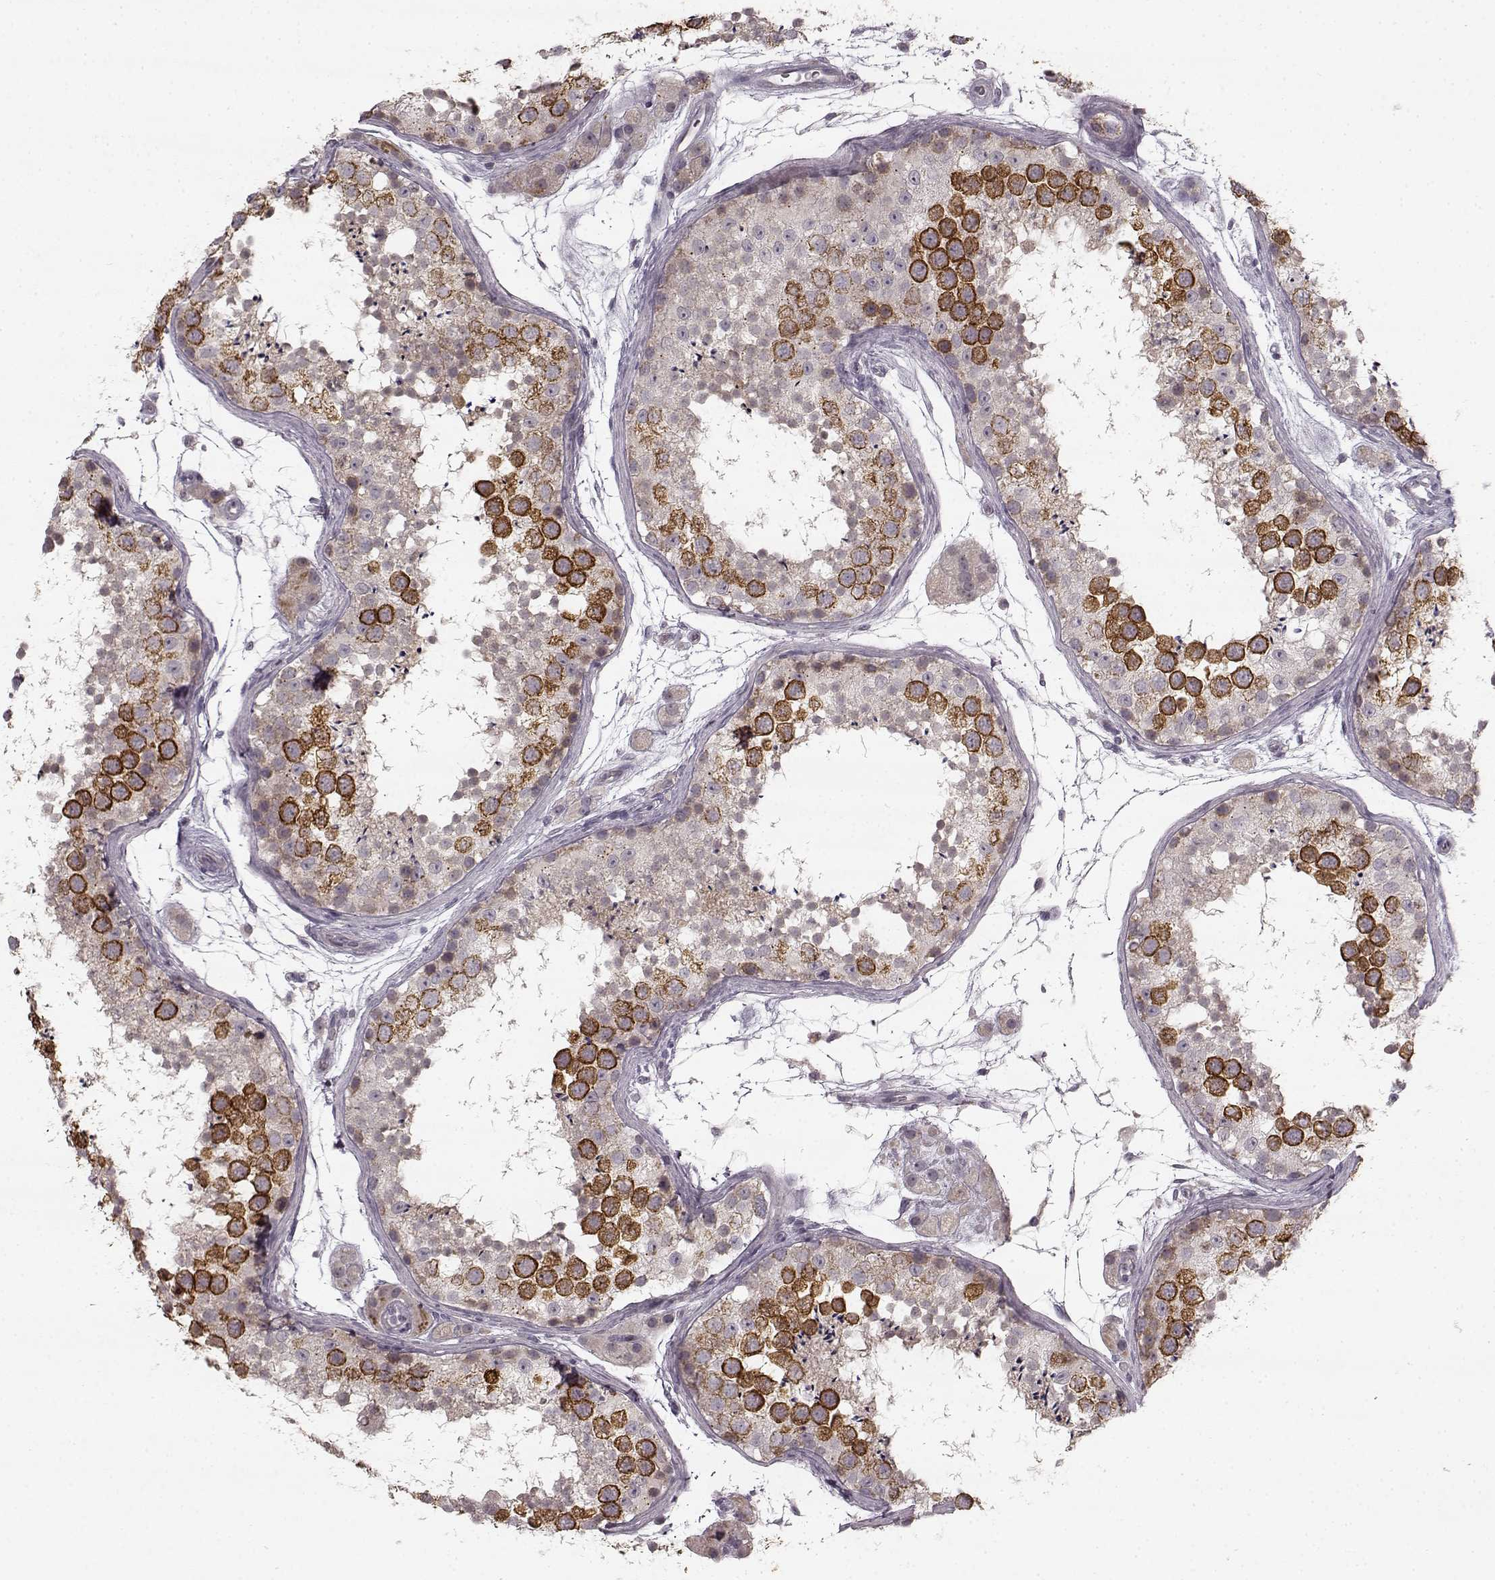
{"staining": {"intensity": "strong", "quantity": "25%-75%", "location": "cytoplasmic/membranous"}, "tissue": "testis", "cell_type": "Cells in seminiferous ducts", "image_type": "normal", "snomed": [{"axis": "morphology", "description": "Normal tissue, NOS"}, {"axis": "topography", "description": "Testis"}], "caption": "Cells in seminiferous ducts display high levels of strong cytoplasmic/membranous expression in approximately 25%-75% of cells in normal human testis.", "gene": "HMMR", "patient": {"sex": "male", "age": 41}}